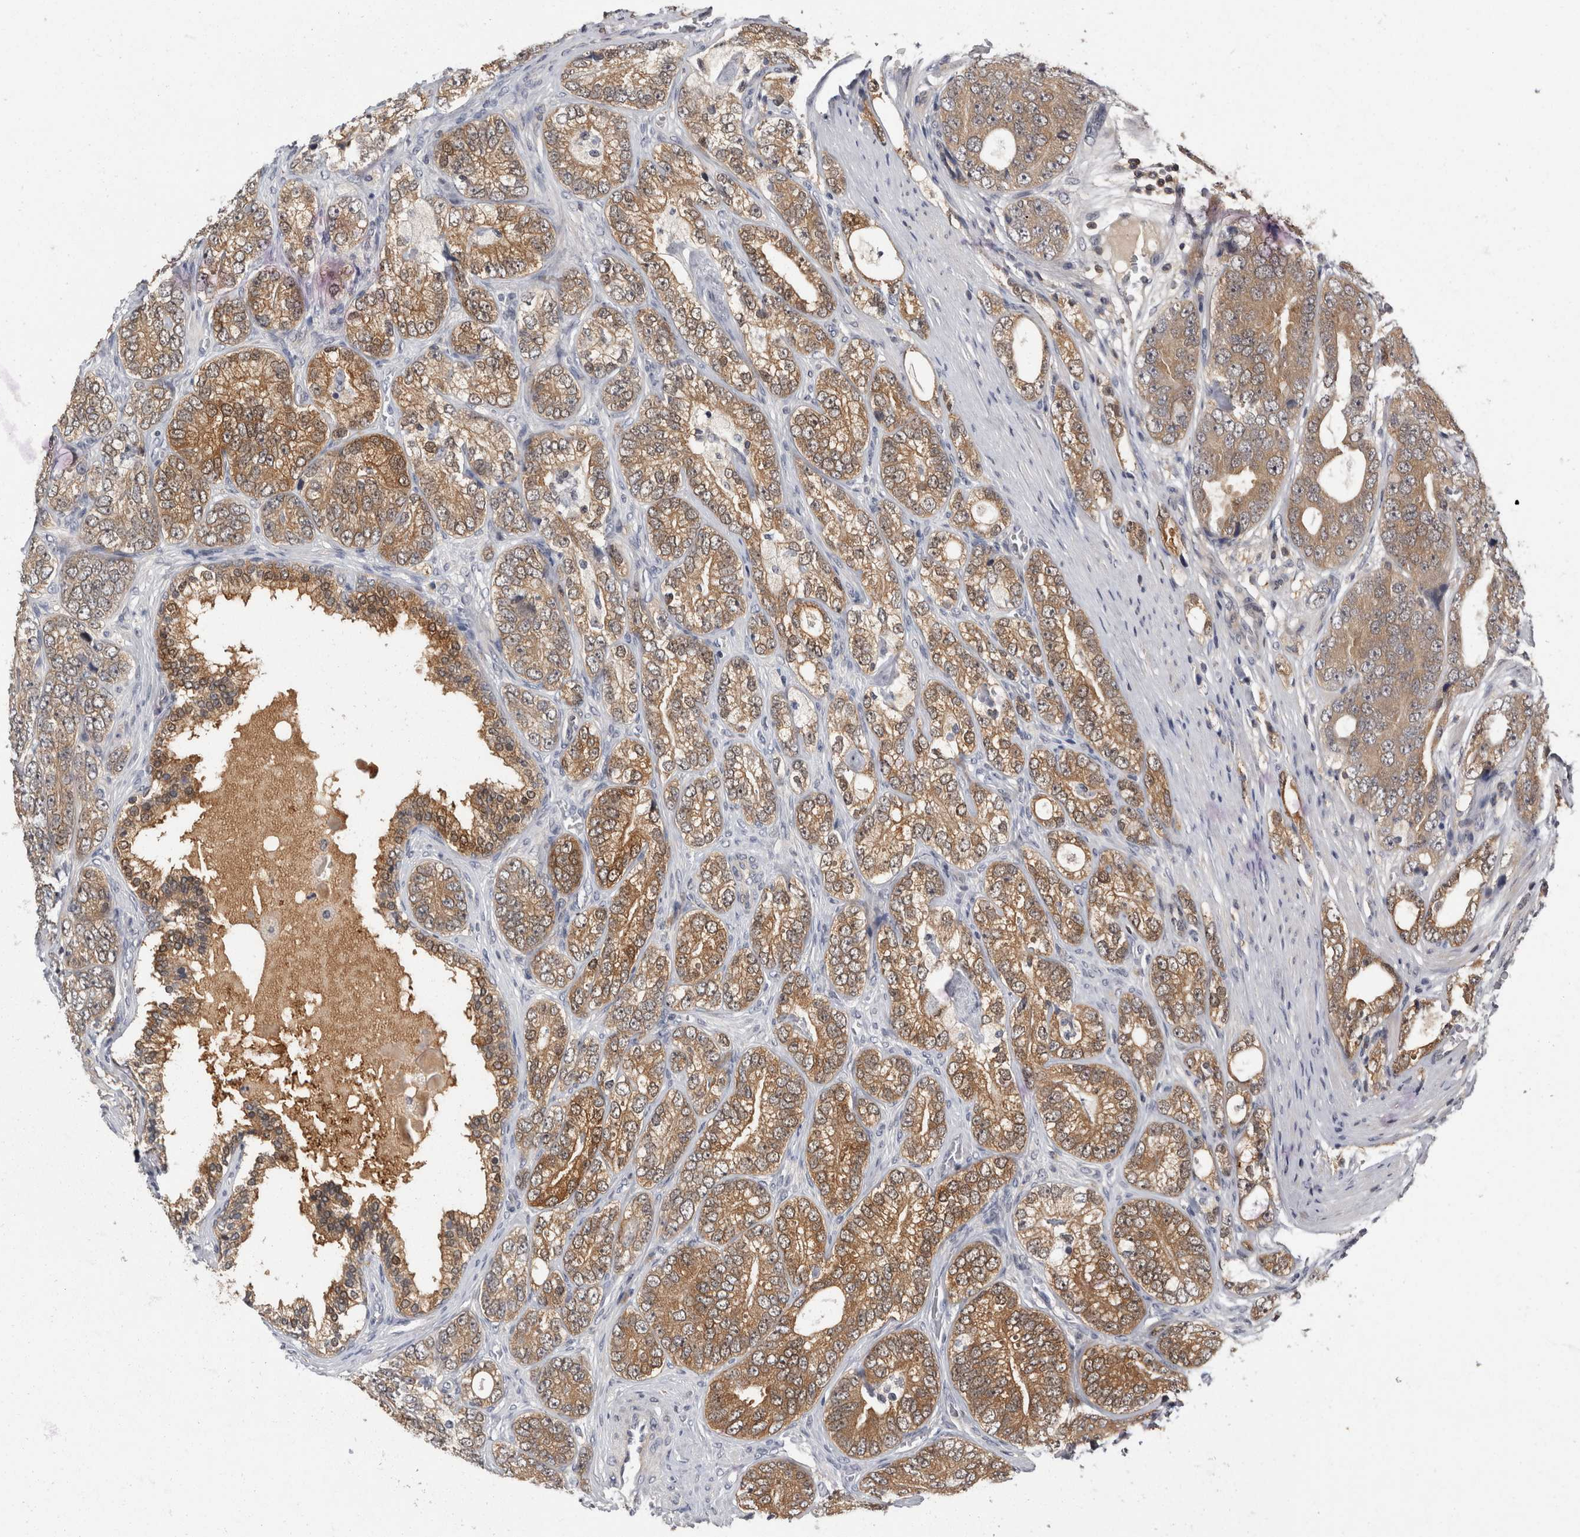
{"staining": {"intensity": "moderate", "quantity": ">75%", "location": "cytoplasmic/membranous,nuclear"}, "tissue": "prostate cancer", "cell_type": "Tumor cells", "image_type": "cancer", "snomed": [{"axis": "morphology", "description": "Adenocarcinoma, High grade"}, {"axis": "topography", "description": "Prostate"}], "caption": "DAB (3,3'-diaminobenzidine) immunohistochemical staining of human high-grade adenocarcinoma (prostate) reveals moderate cytoplasmic/membranous and nuclear protein positivity in approximately >75% of tumor cells. Nuclei are stained in blue.", "gene": "ACAT2", "patient": {"sex": "male", "age": 56}}